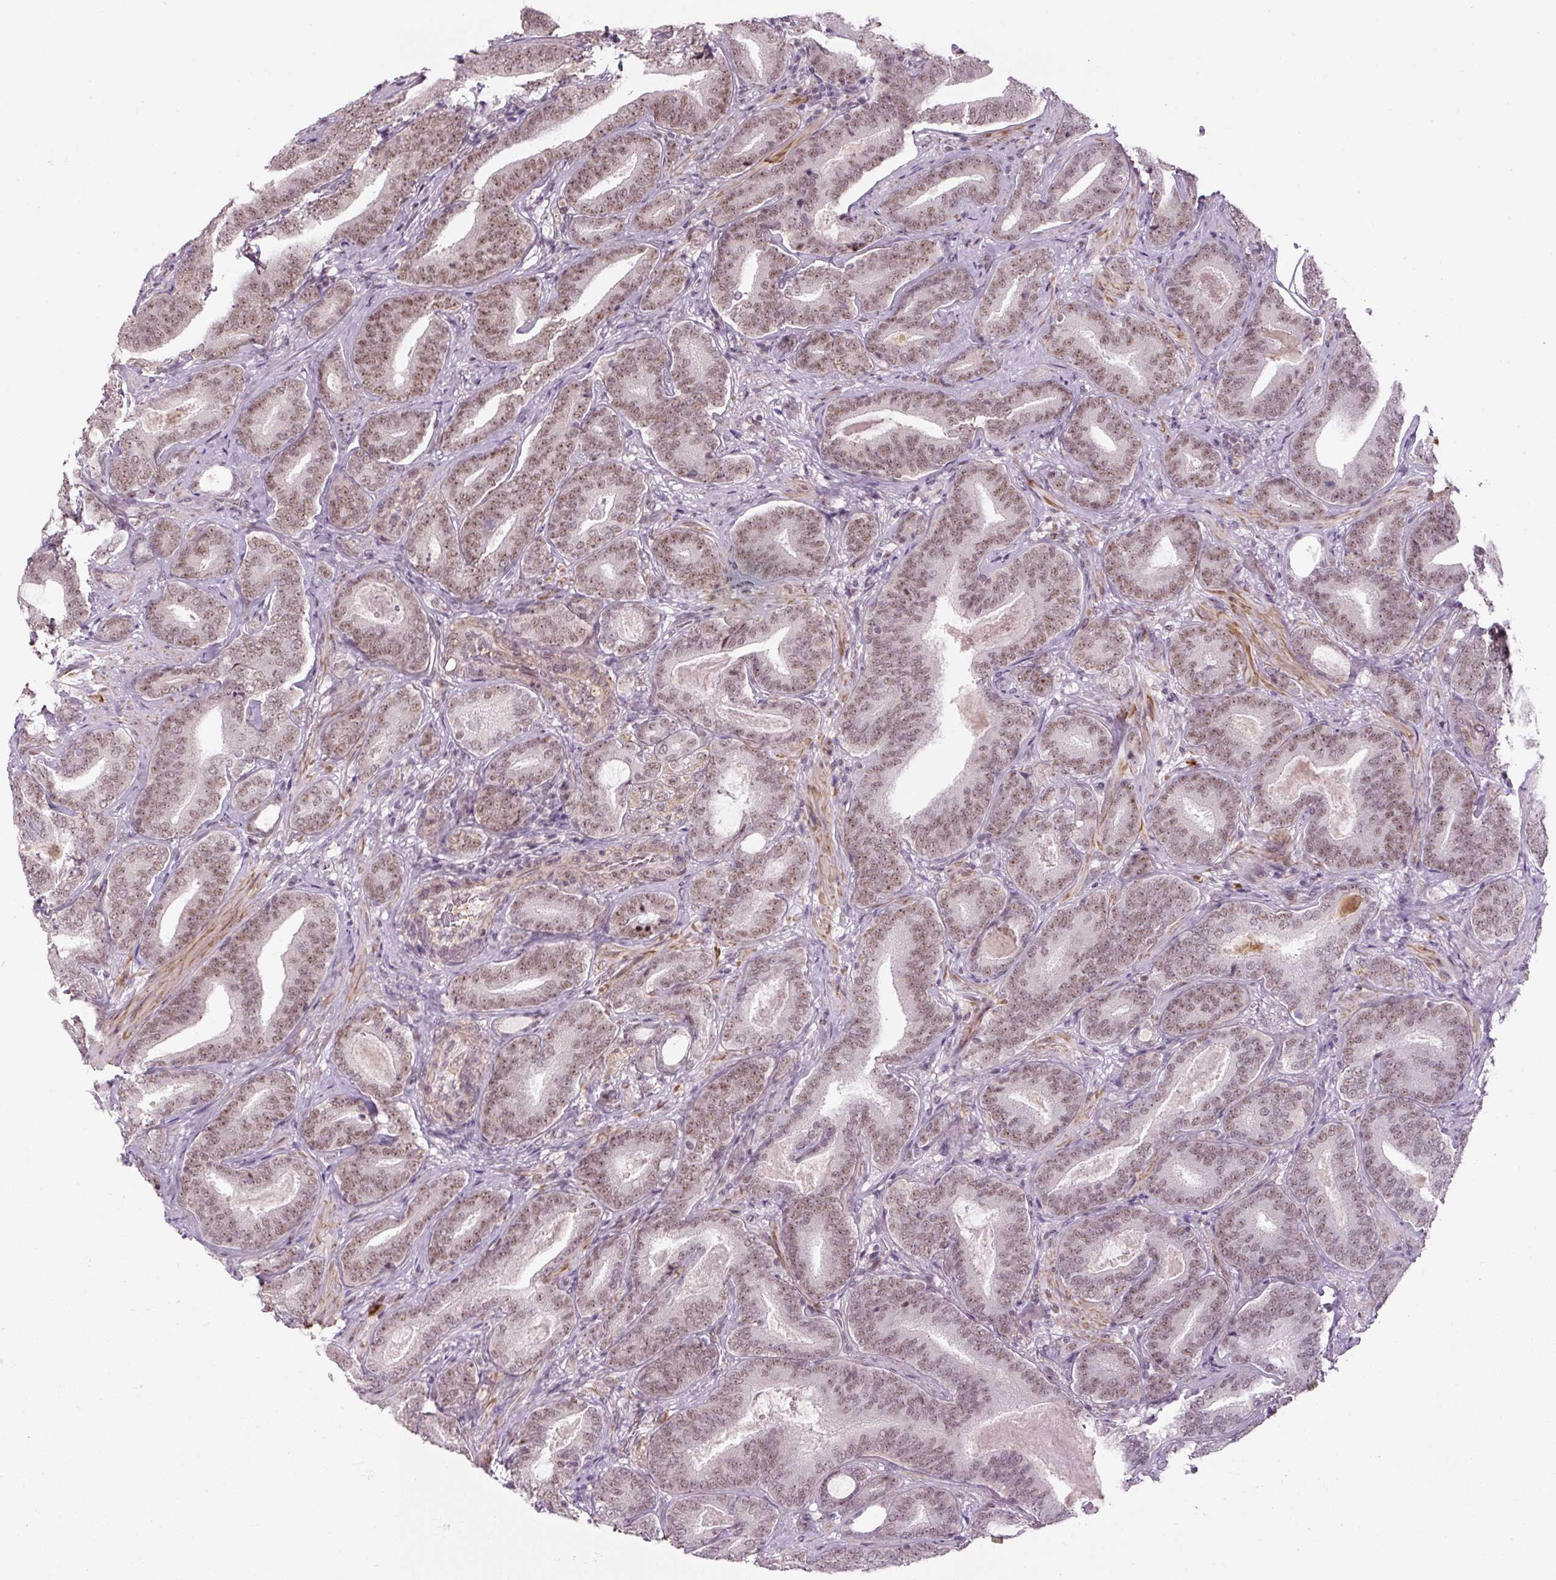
{"staining": {"intensity": "moderate", "quantity": ">75%", "location": "nuclear"}, "tissue": "prostate cancer", "cell_type": "Tumor cells", "image_type": "cancer", "snomed": [{"axis": "morphology", "description": "Adenocarcinoma, Low grade"}, {"axis": "topography", "description": "Prostate and seminal vesicle, NOS"}], "caption": "A brown stain shows moderate nuclear expression of a protein in prostate cancer (low-grade adenocarcinoma) tumor cells.", "gene": "U2AF2", "patient": {"sex": "male", "age": 61}}